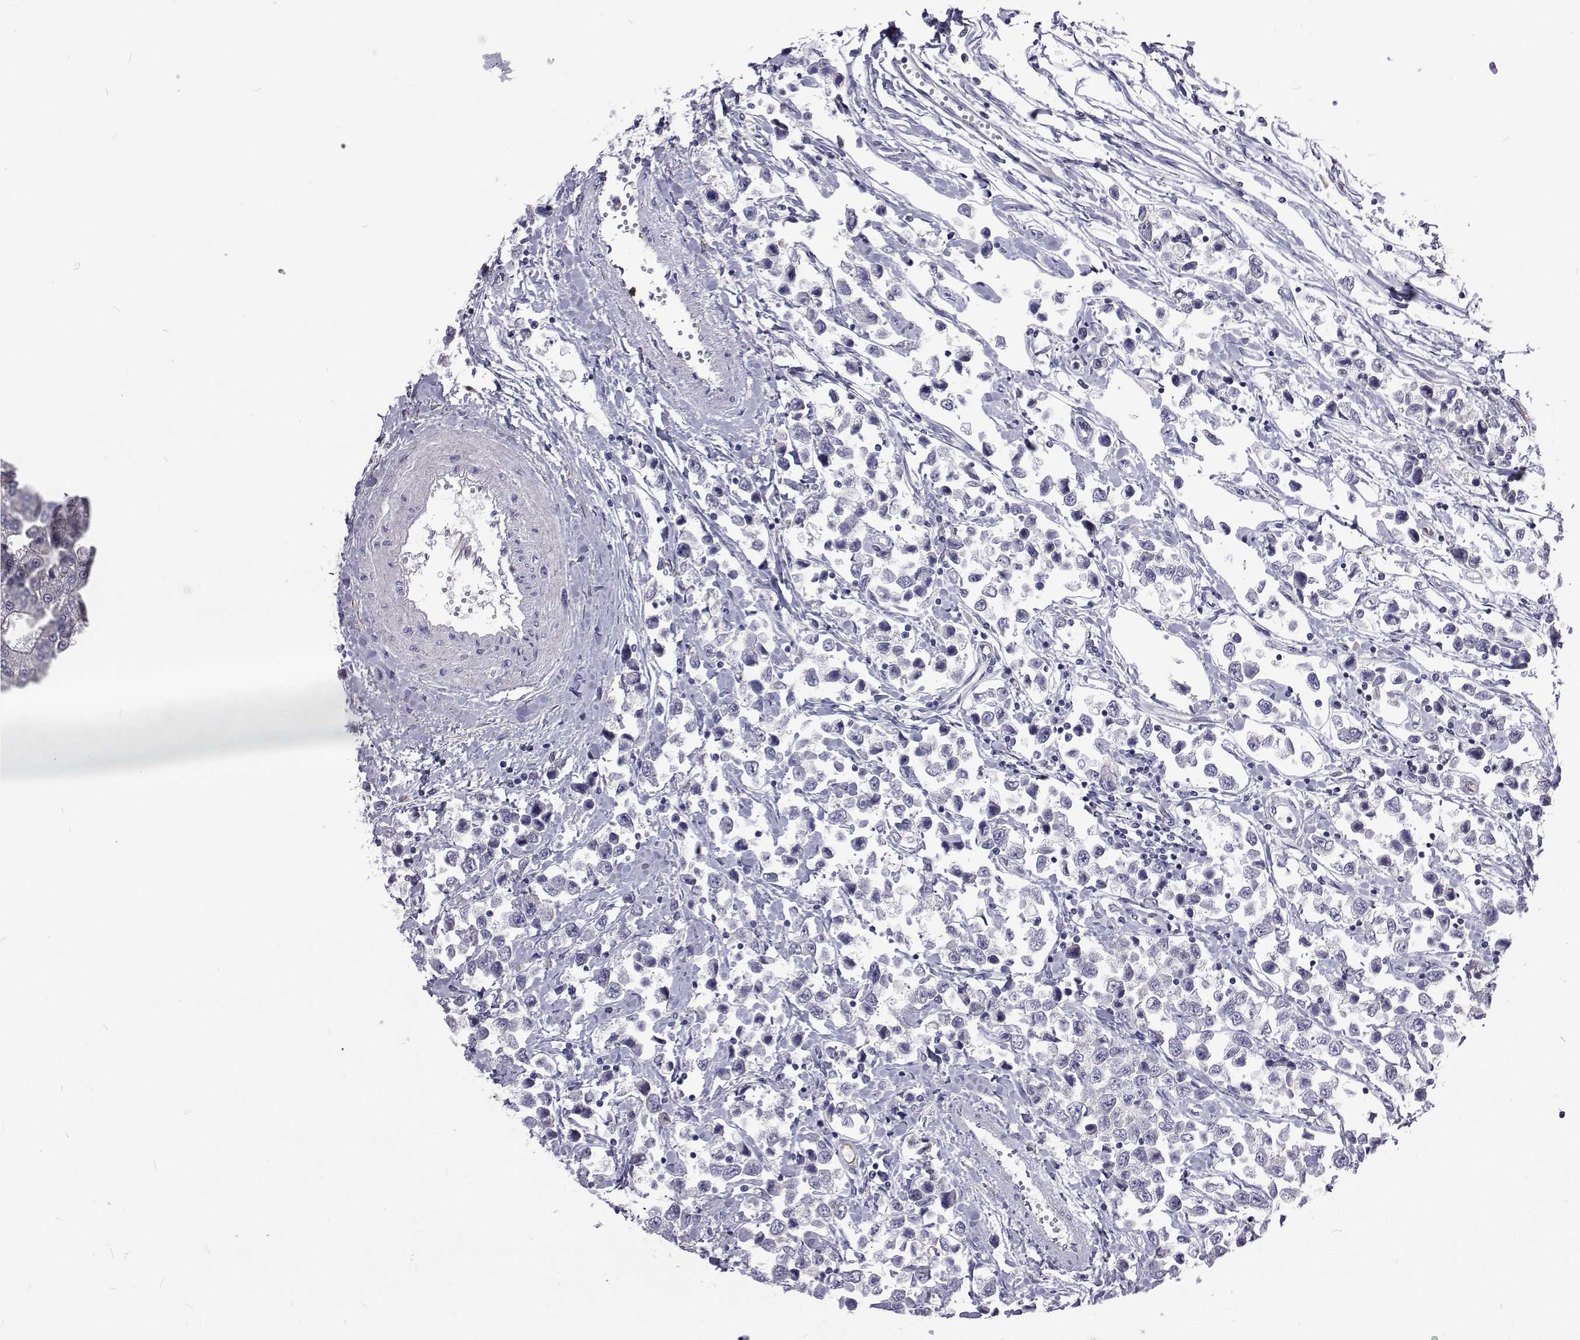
{"staining": {"intensity": "negative", "quantity": "none", "location": "none"}, "tissue": "testis cancer", "cell_type": "Tumor cells", "image_type": "cancer", "snomed": [{"axis": "morphology", "description": "Seminoma, NOS"}, {"axis": "topography", "description": "Testis"}], "caption": "Tumor cells are negative for protein expression in human testis seminoma. (Stains: DAB IHC with hematoxylin counter stain, Microscopy: brightfield microscopy at high magnification).", "gene": "NPR3", "patient": {"sex": "male", "age": 34}}